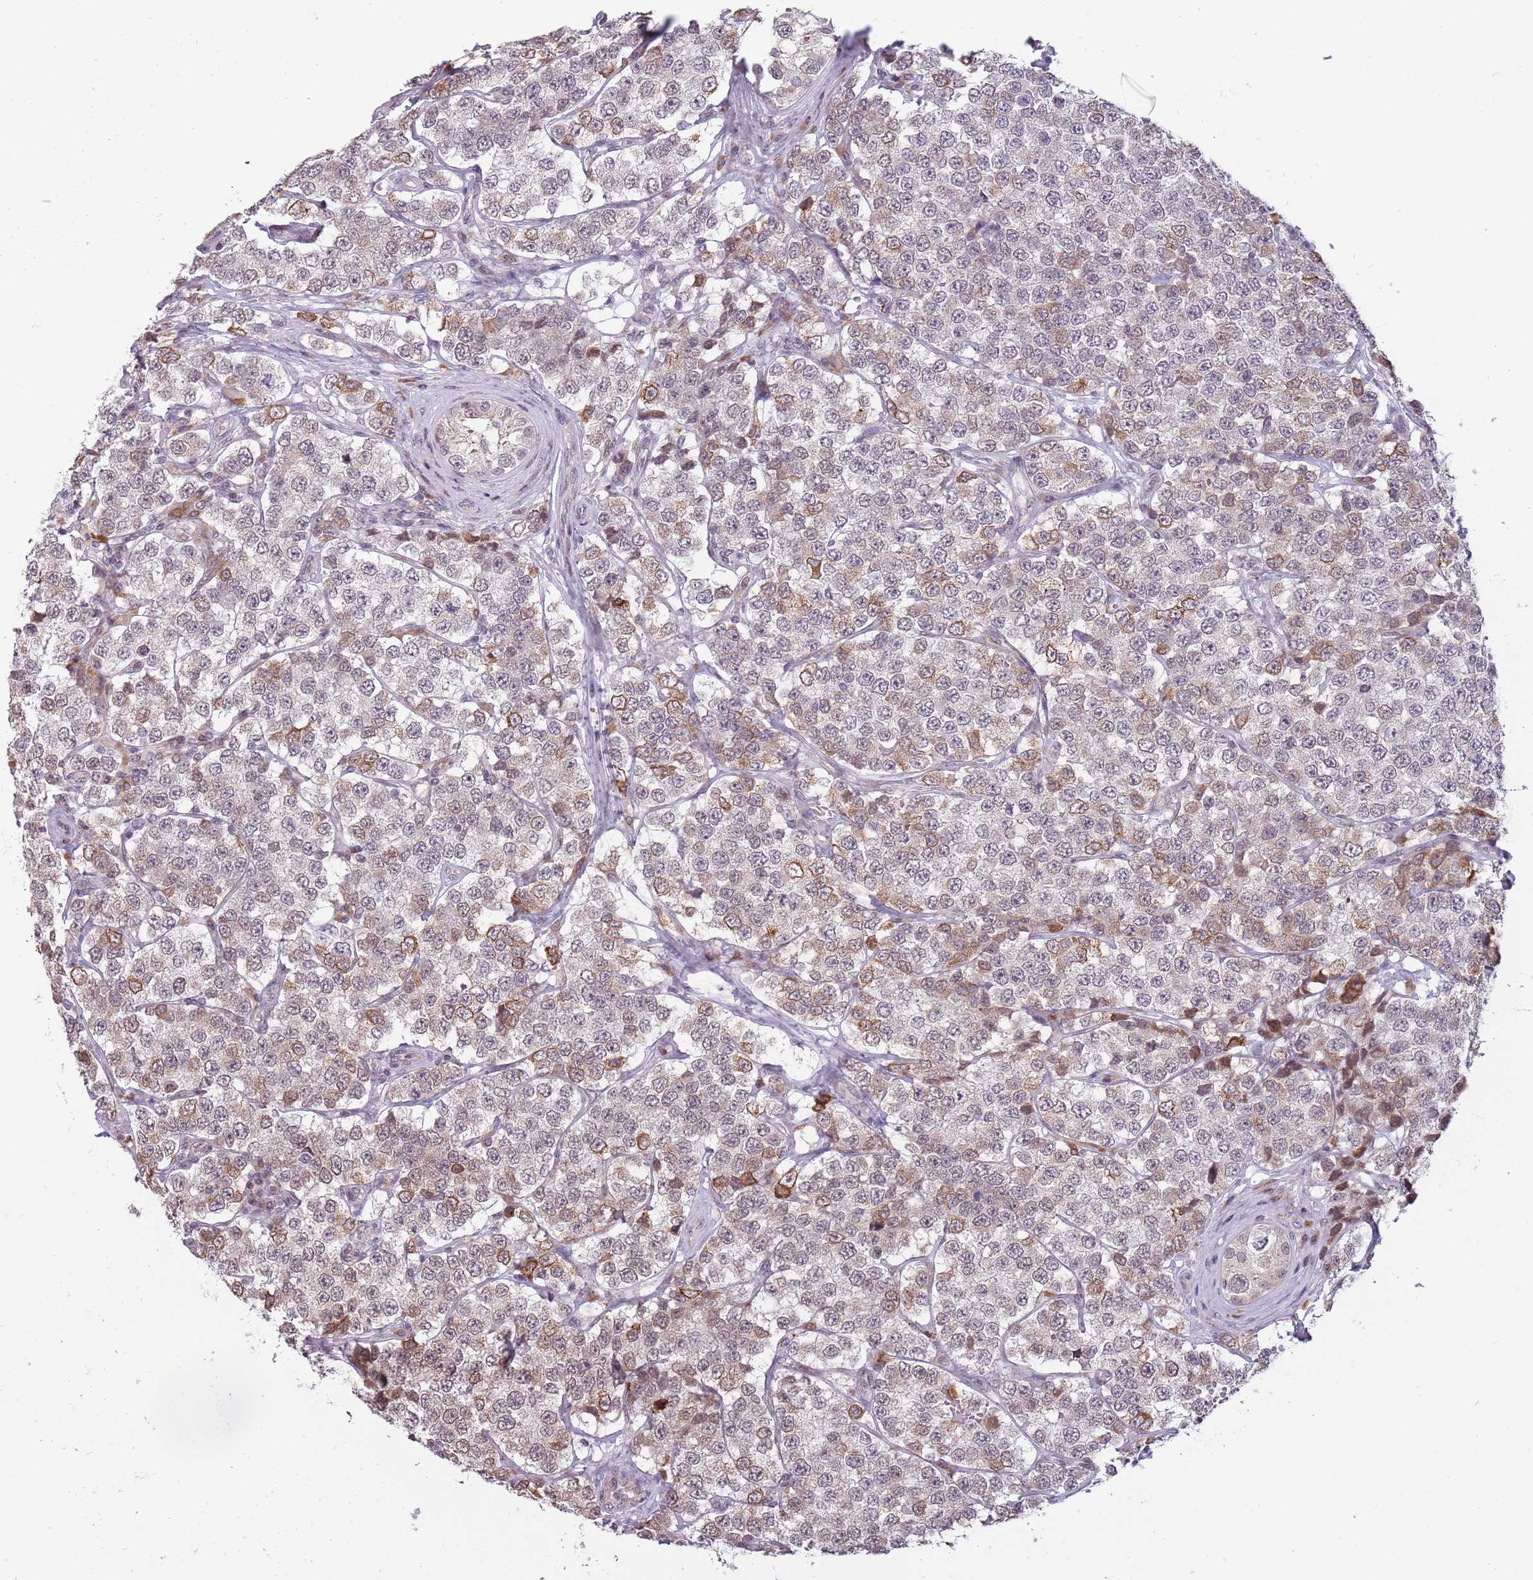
{"staining": {"intensity": "moderate", "quantity": "<25%", "location": "cytoplasmic/membranous"}, "tissue": "testis cancer", "cell_type": "Tumor cells", "image_type": "cancer", "snomed": [{"axis": "morphology", "description": "Seminoma, NOS"}, {"axis": "topography", "description": "Testis"}], "caption": "This is a histology image of immunohistochemistry (IHC) staining of testis cancer (seminoma), which shows moderate expression in the cytoplasmic/membranous of tumor cells.", "gene": "BARD1", "patient": {"sex": "male", "age": 34}}